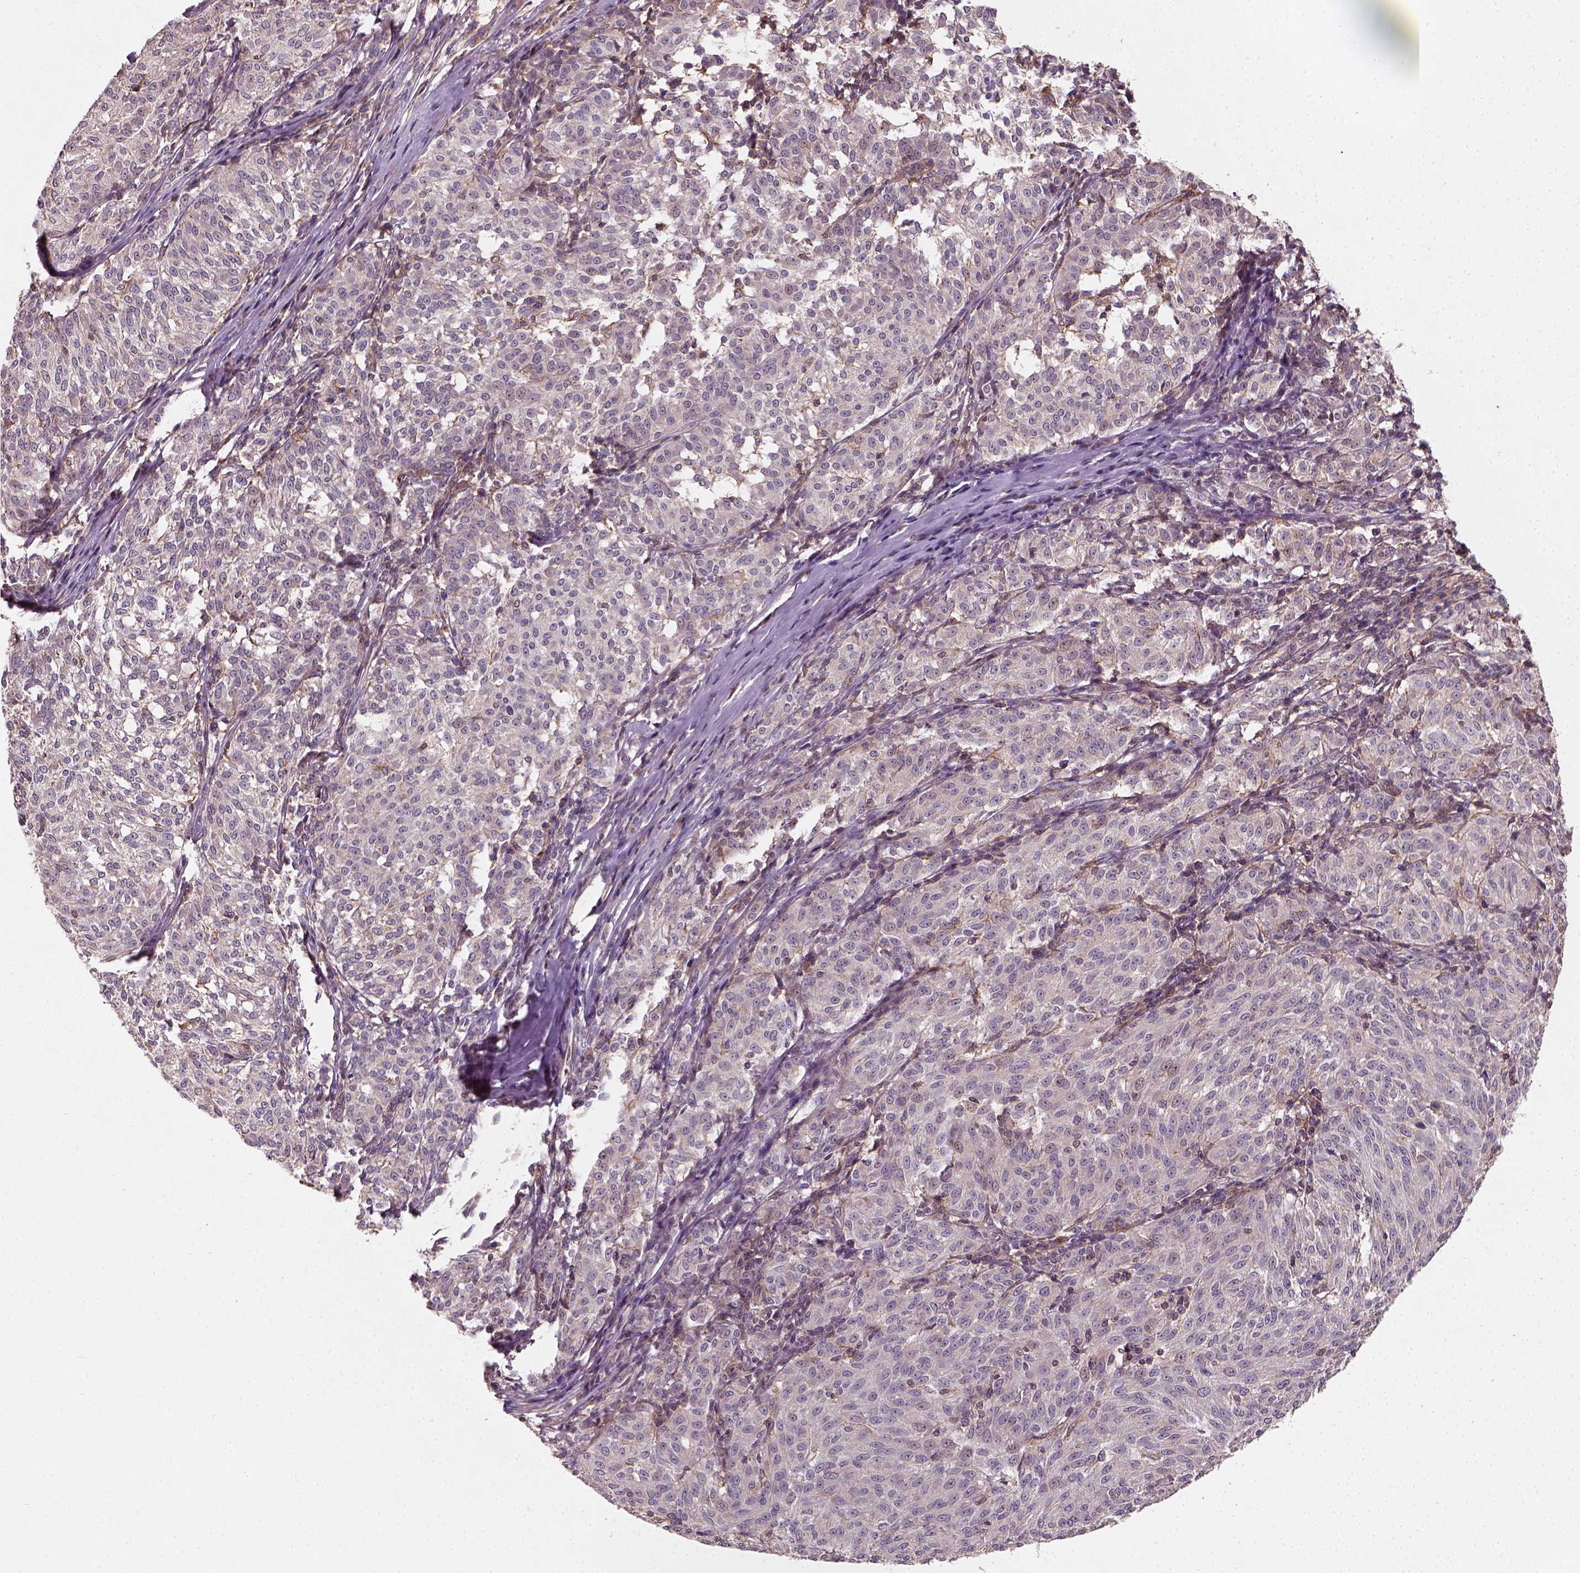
{"staining": {"intensity": "weak", "quantity": "25%-75%", "location": "cytoplasmic/membranous"}, "tissue": "melanoma", "cell_type": "Tumor cells", "image_type": "cancer", "snomed": [{"axis": "morphology", "description": "Malignant melanoma, NOS"}, {"axis": "topography", "description": "Skin"}], "caption": "Immunohistochemical staining of human melanoma displays low levels of weak cytoplasmic/membranous protein expression in approximately 25%-75% of tumor cells.", "gene": "CAMKK1", "patient": {"sex": "female", "age": 72}}